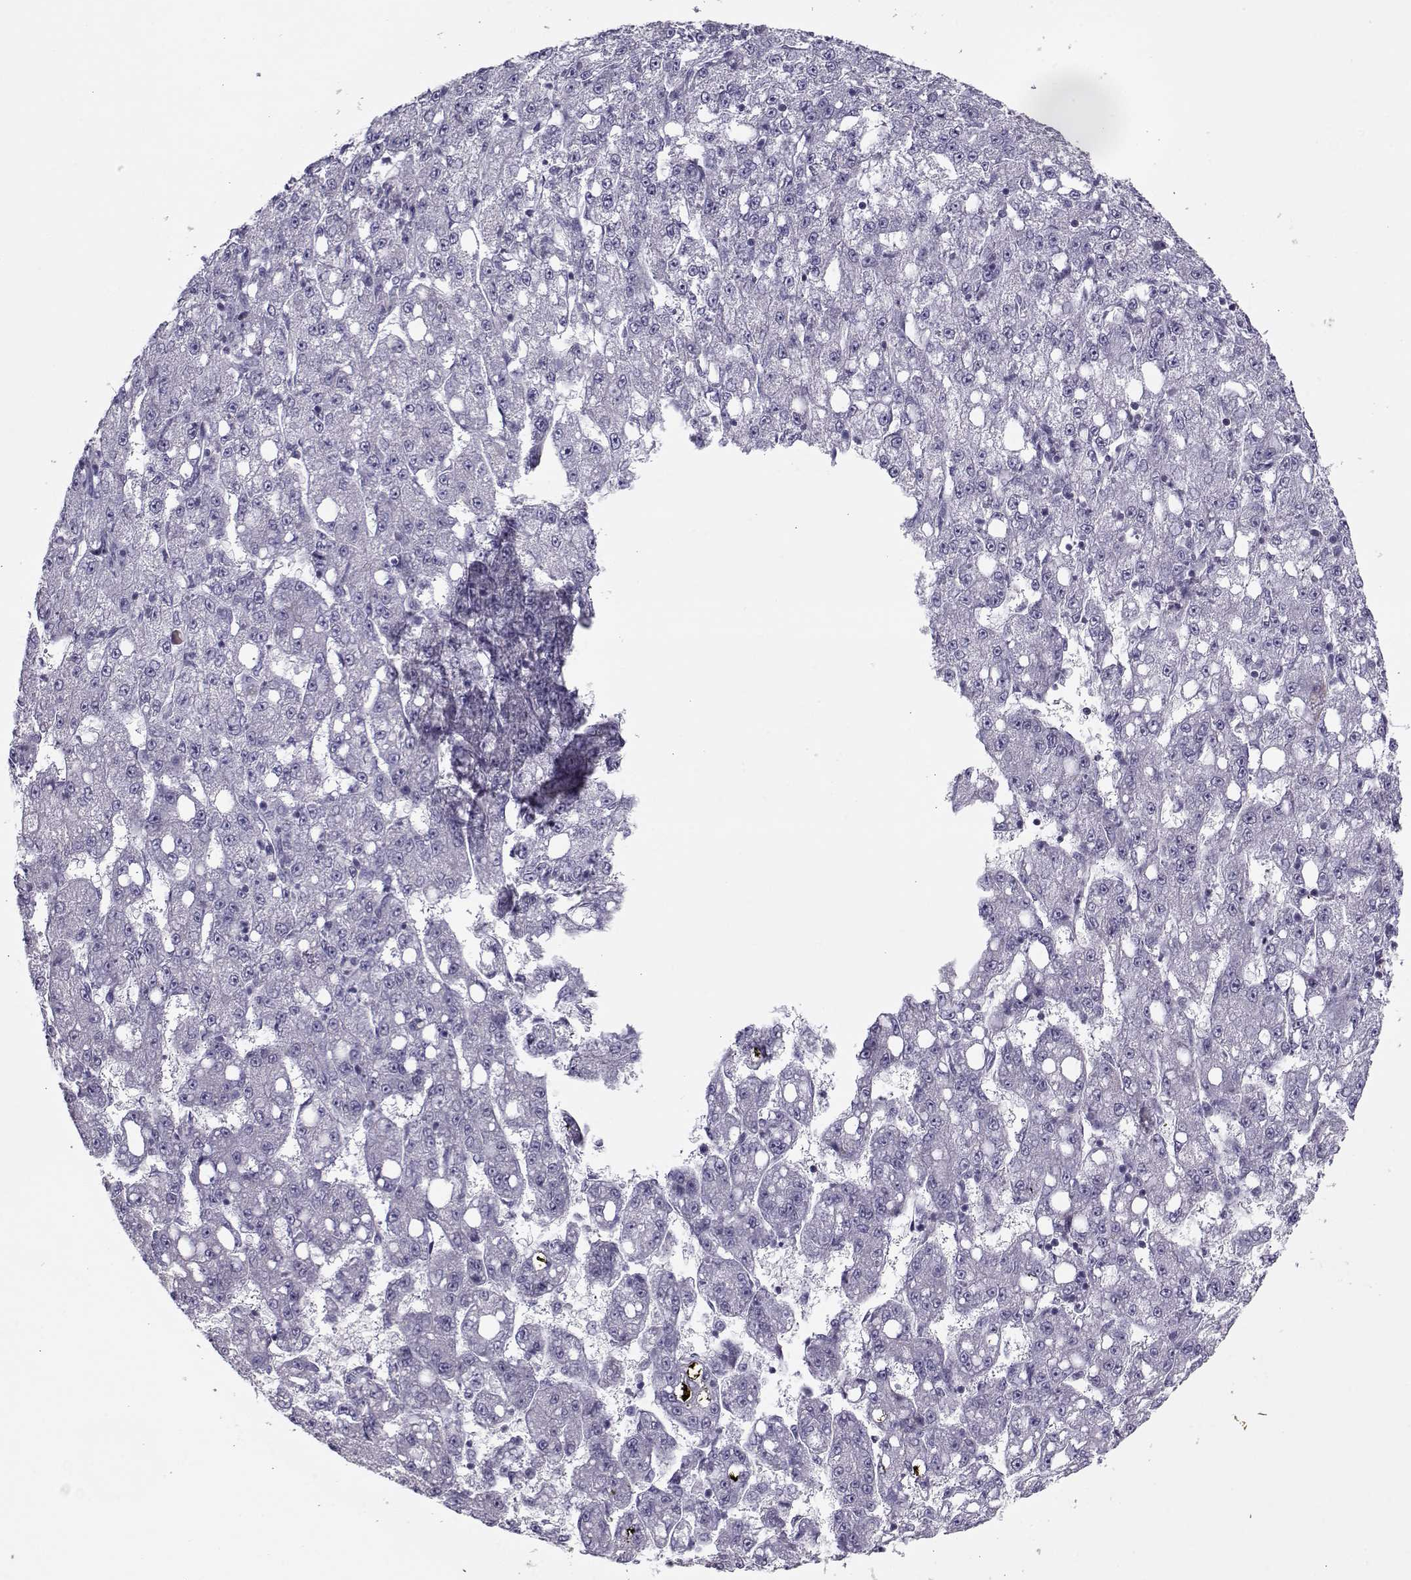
{"staining": {"intensity": "negative", "quantity": "none", "location": "none"}, "tissue": "liver cancer", "cell_type": "Tumor cells", "image_type": "cancer", "snomed": [{"axis": "morphology", "description": "Carcinoma, Hepatocellular, NOS"}, {"axis": "topography", "description": "Liver"}], "caption": "Hepatocellular carcinoma (liver) was stained to show a protein in brown. There is no significant expression in tumor cells.", "gene": "PP2D1", "patient": {"sex": "female", "age": 65}}